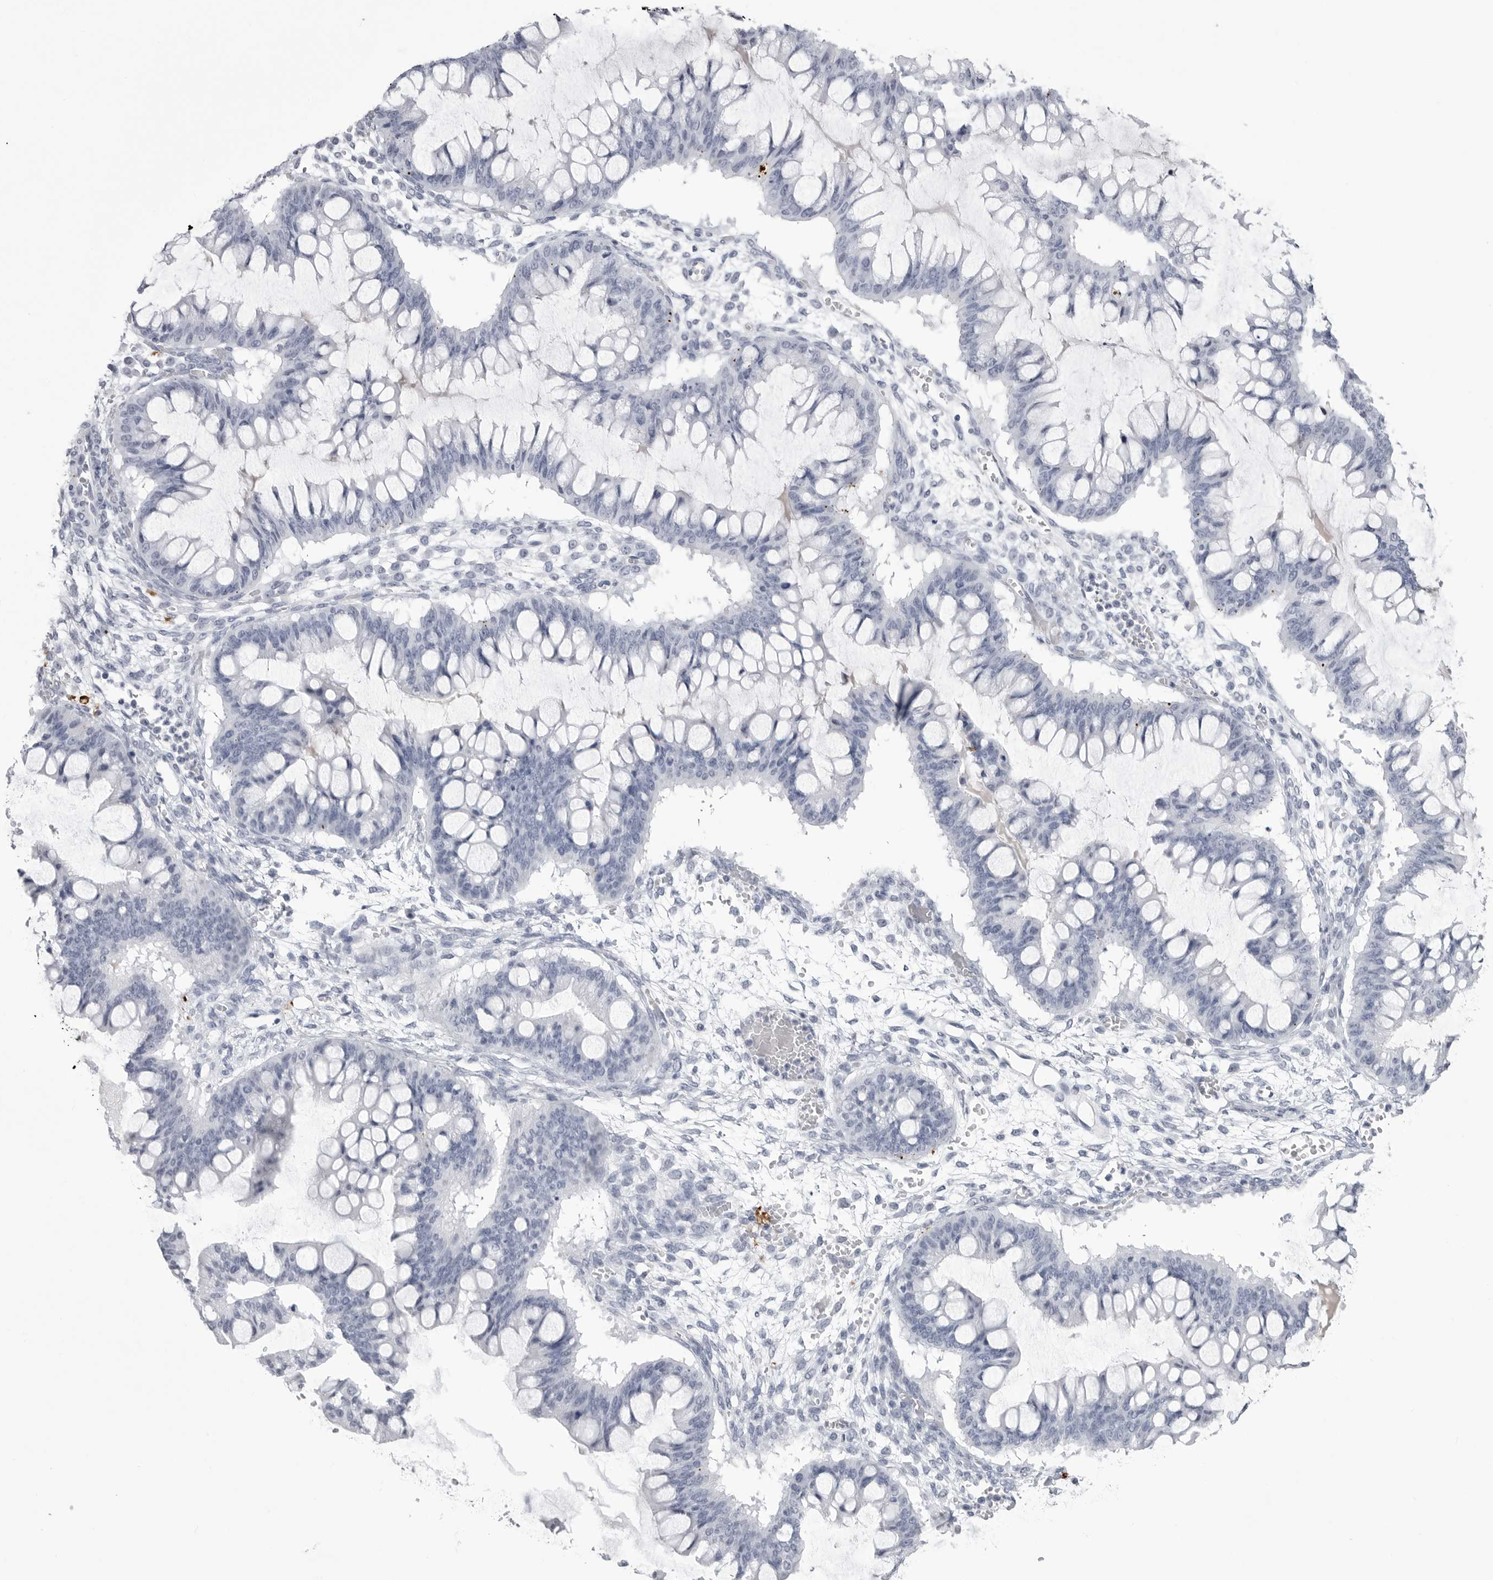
{"staining": {"intensity": "negative", "quantity": "none", "location": "none"}, "tissue": "ovarian cancer", "cell_type": "Tumor cells", "image_type": "cancer", "snomed": [{"axis": "morphology", "description": "Cystadenocarcinoma, mucinous, NOS"}, {"axis": "topography", "description": "Ovary"}], "caption": "Ovarian mucinous cystadenocarcinoma was stained to show a protein in brown. There is no significant positivity in tumor cells.", "gene": "COL26A1", "patient": {"sex": "female", "age": 73}}